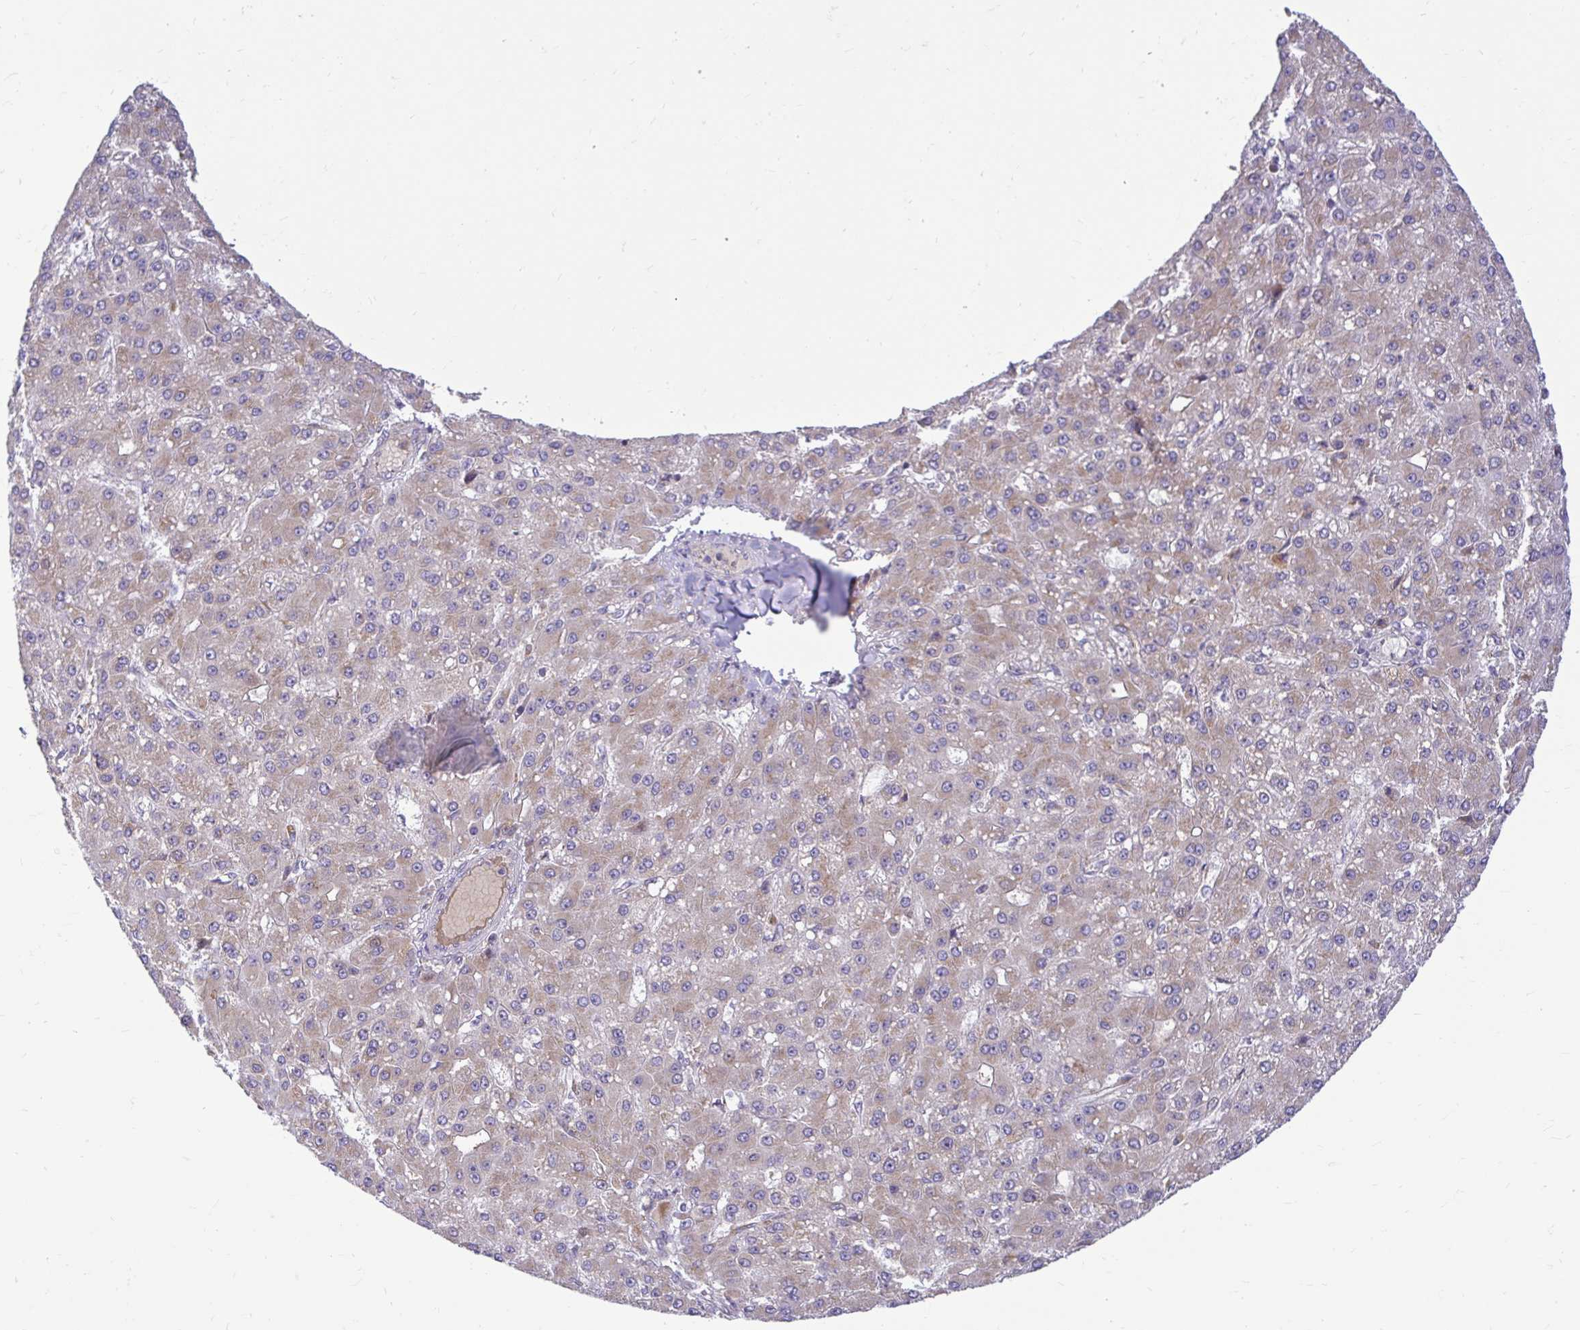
{"staining": {"intensity": "weak", "quantity": ">75%", "location": "cytoplasmic/membranous"}, "tissue": "liver cancer", "cell_type": "Tumor cells", "image_type": "cancer", "snomed": [{"axis": "morphology", "description": "Carcinoma, Hepatocellular, NOS"}, {"axis": "topography", "description": "Liver"}], "caption": "High-magnification brightfield microscopy of liver hepatocellular carcinoma stained with DAB (3,3'-diaminobenzidine) (brown) and counterstained with hematoxylin (blue). tumor cells exhibit weak cytoplasmic/membranous staining is appreciated in about>75% of cells.", "gene": "VTI1B", "patient": {"sex": "male", "age": 67}}